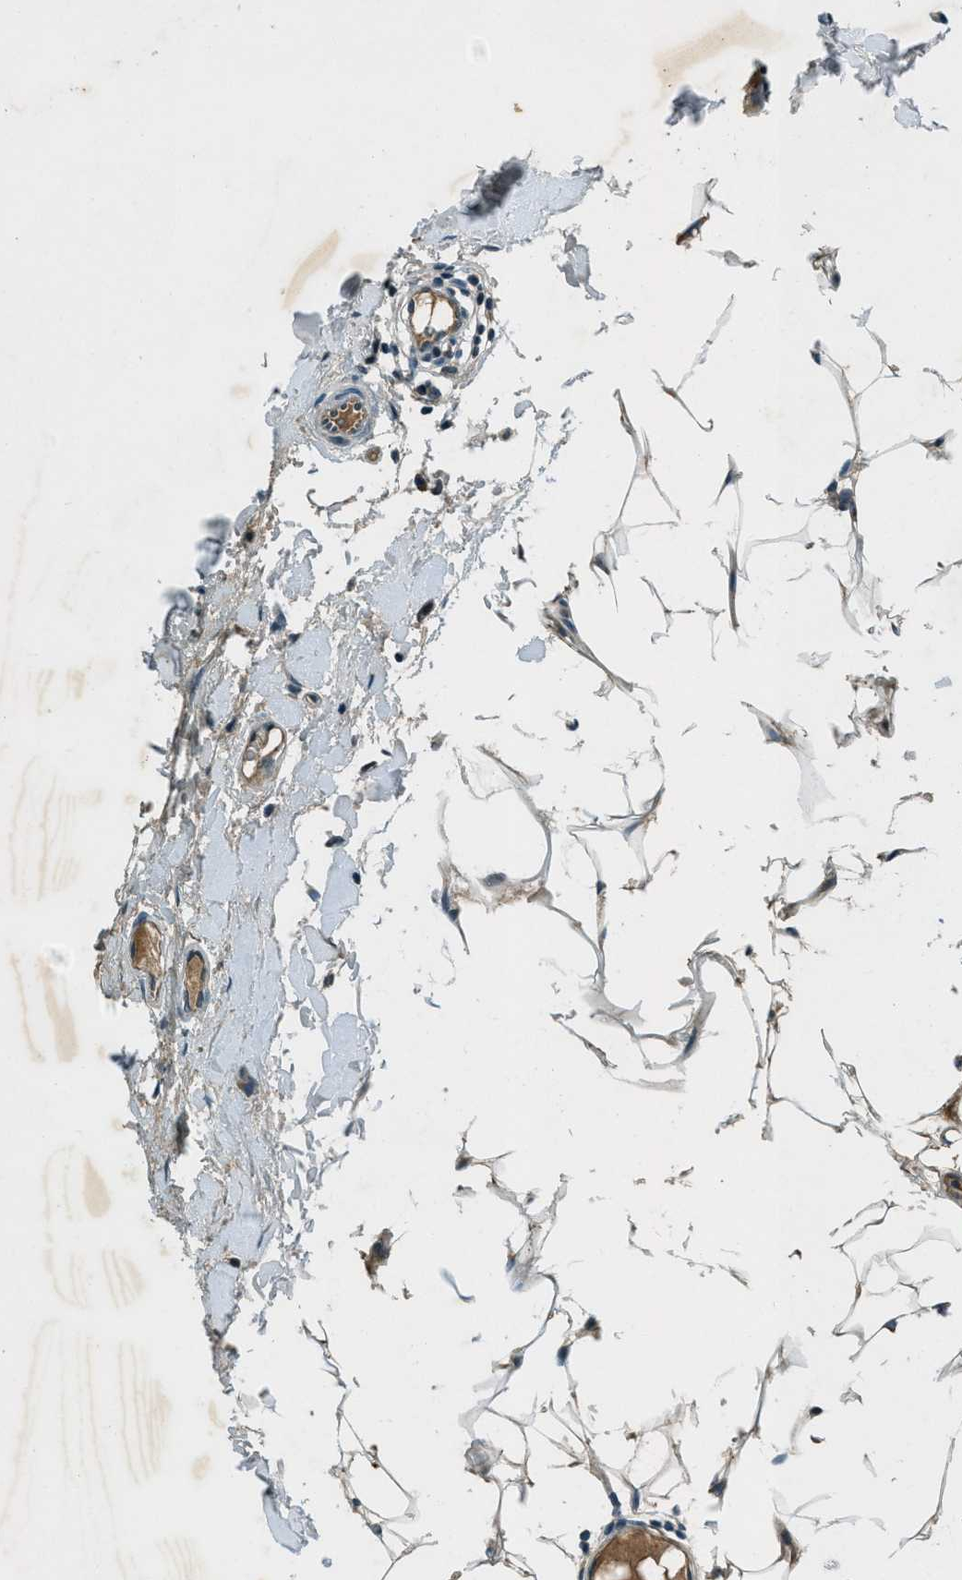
{"staining": {"intensity": "weak", "quantity": ">75%", "location": "cytoplasmic/membranous"}, "tissue": "breast cancer", "cell_type": "Tumor cells", "image_type": "cancer", "snomed": [{"axis": "morphology", "description": "Lobular carcinoma"}, {"axis": "topography", "description": "Skin"}, {"axis": "topography", "description": "Breast"}], "caption": "Weak cytoplasmic/membranous expression is appreciated in about >75% of tumor cells in breast lobular carcinoma.", "gene": "STK11", "patient": {"sex": "female", "age": 46}}